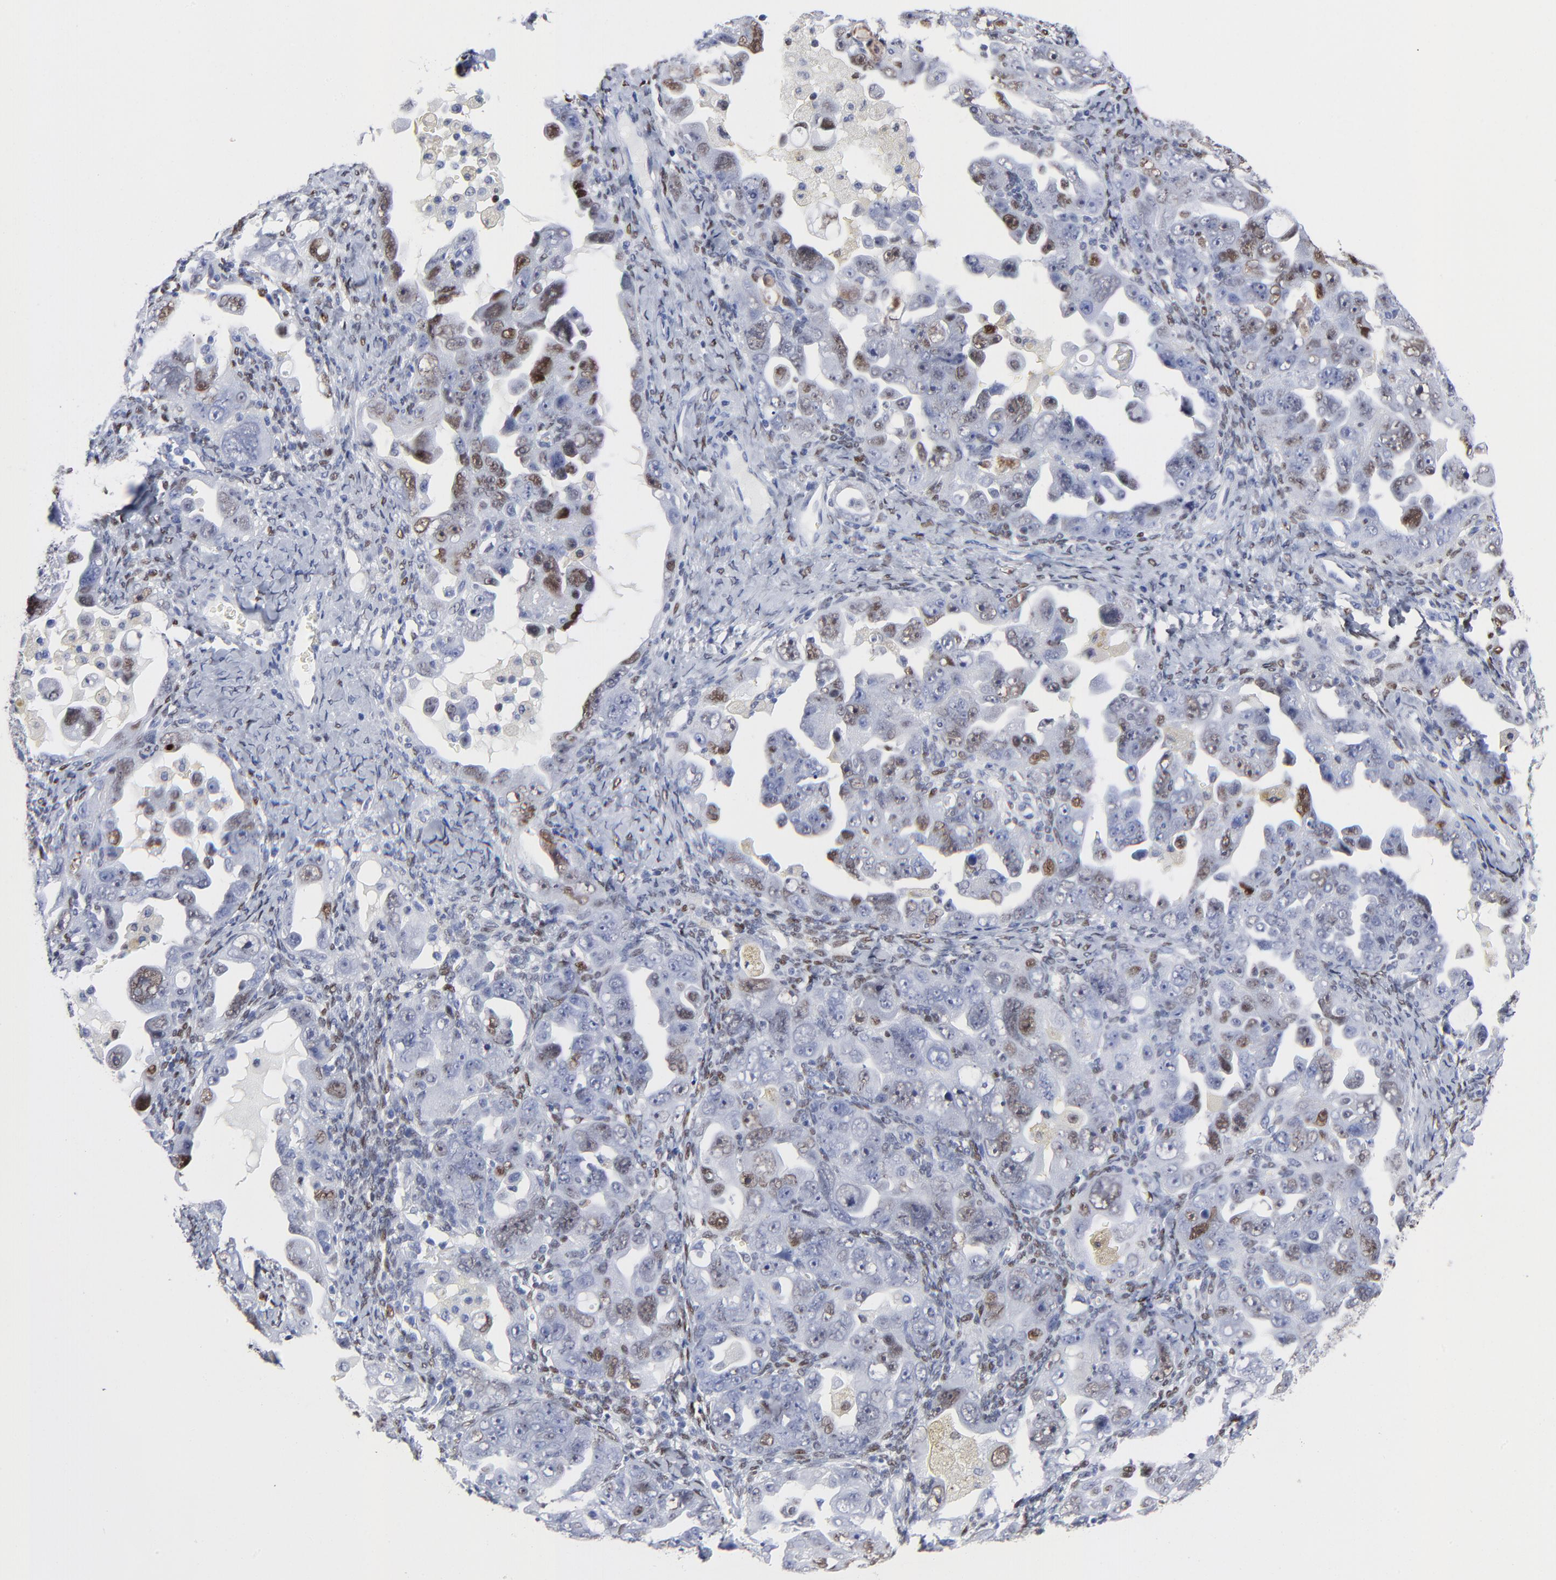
{"staining": {"intensity": "moderate", "quantity": "25%-75%", "location": "nuclear"}, "tissue": "ovarian cancer", "cell_type": "Tumor cells", "image_type": "cancer", "snomed": [{"axis": "morphology", "description": "Cystadenocarcinoma, serous, NOS"}, {"axis": "topography", "description": "Ovary"}], "caption": "Brown immunohistochemical staining in ovarian serous cystadenocarcinoma displays moderate nuclear staining in approximately 25%-75% of tumor cells.", "gene": "JUN", "patient": {"sex": "female", "age": 66}}